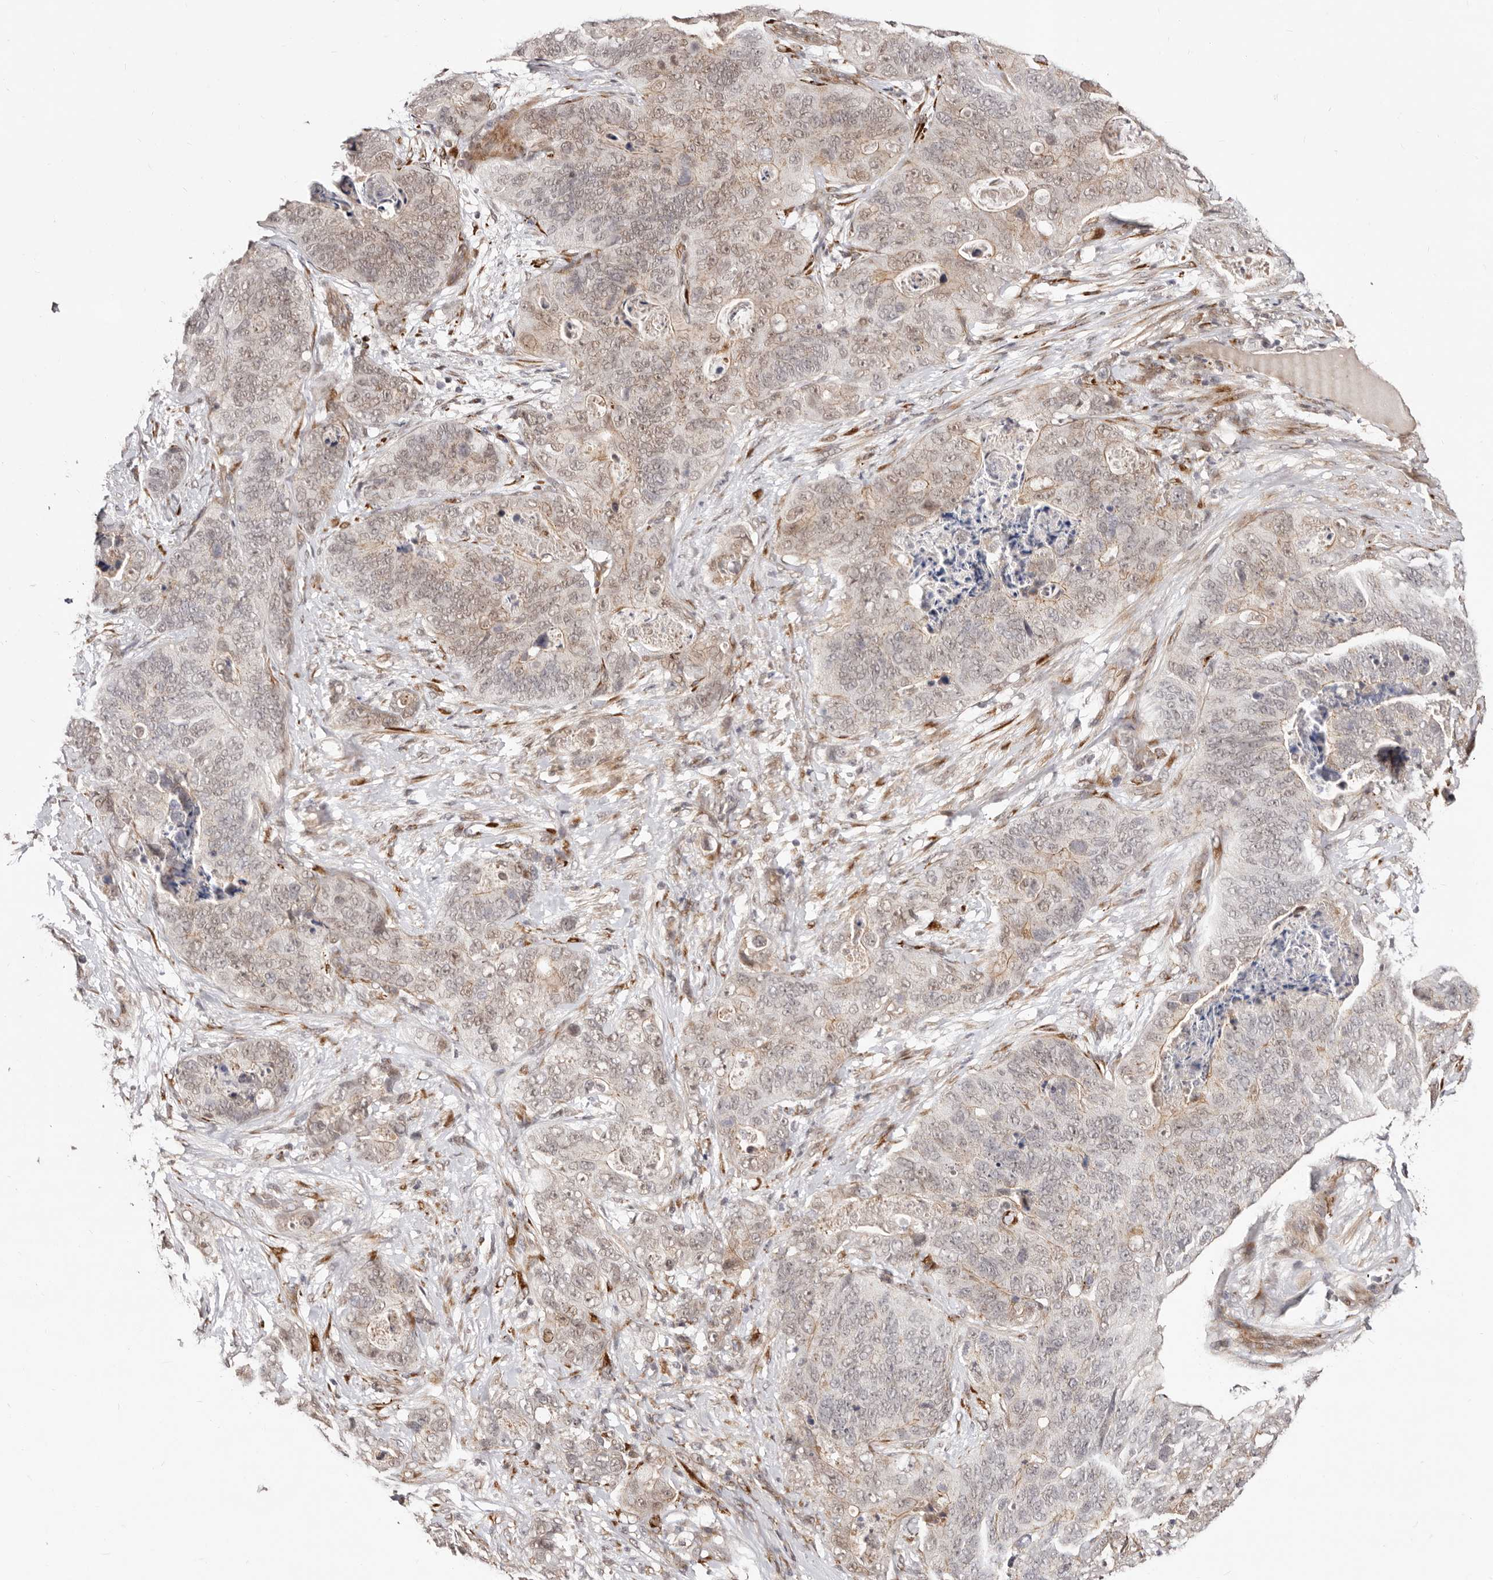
{"staining": {"intensity": "weak", "quantity": "25%-75%", "location": "nuclear"}, "tissue": "stomach cancer", "cell_type": "Tumor cells", "image_type": "cancer", "snomed": [{"axis": "morphology", "description": "Normal tissue, NOS"}, {"axis": "morphology", "description": "Adenocarcinoma, NOS"}, {"axis": "topography", "description": "Stomach"}], "caption": "Tumor cells reveal low levels of weak nuclear staining in approximately 25%-75% of cells in stomach cancer.", "gene": "SRCAP", "patient": {"sex": "female", "age": 89}}